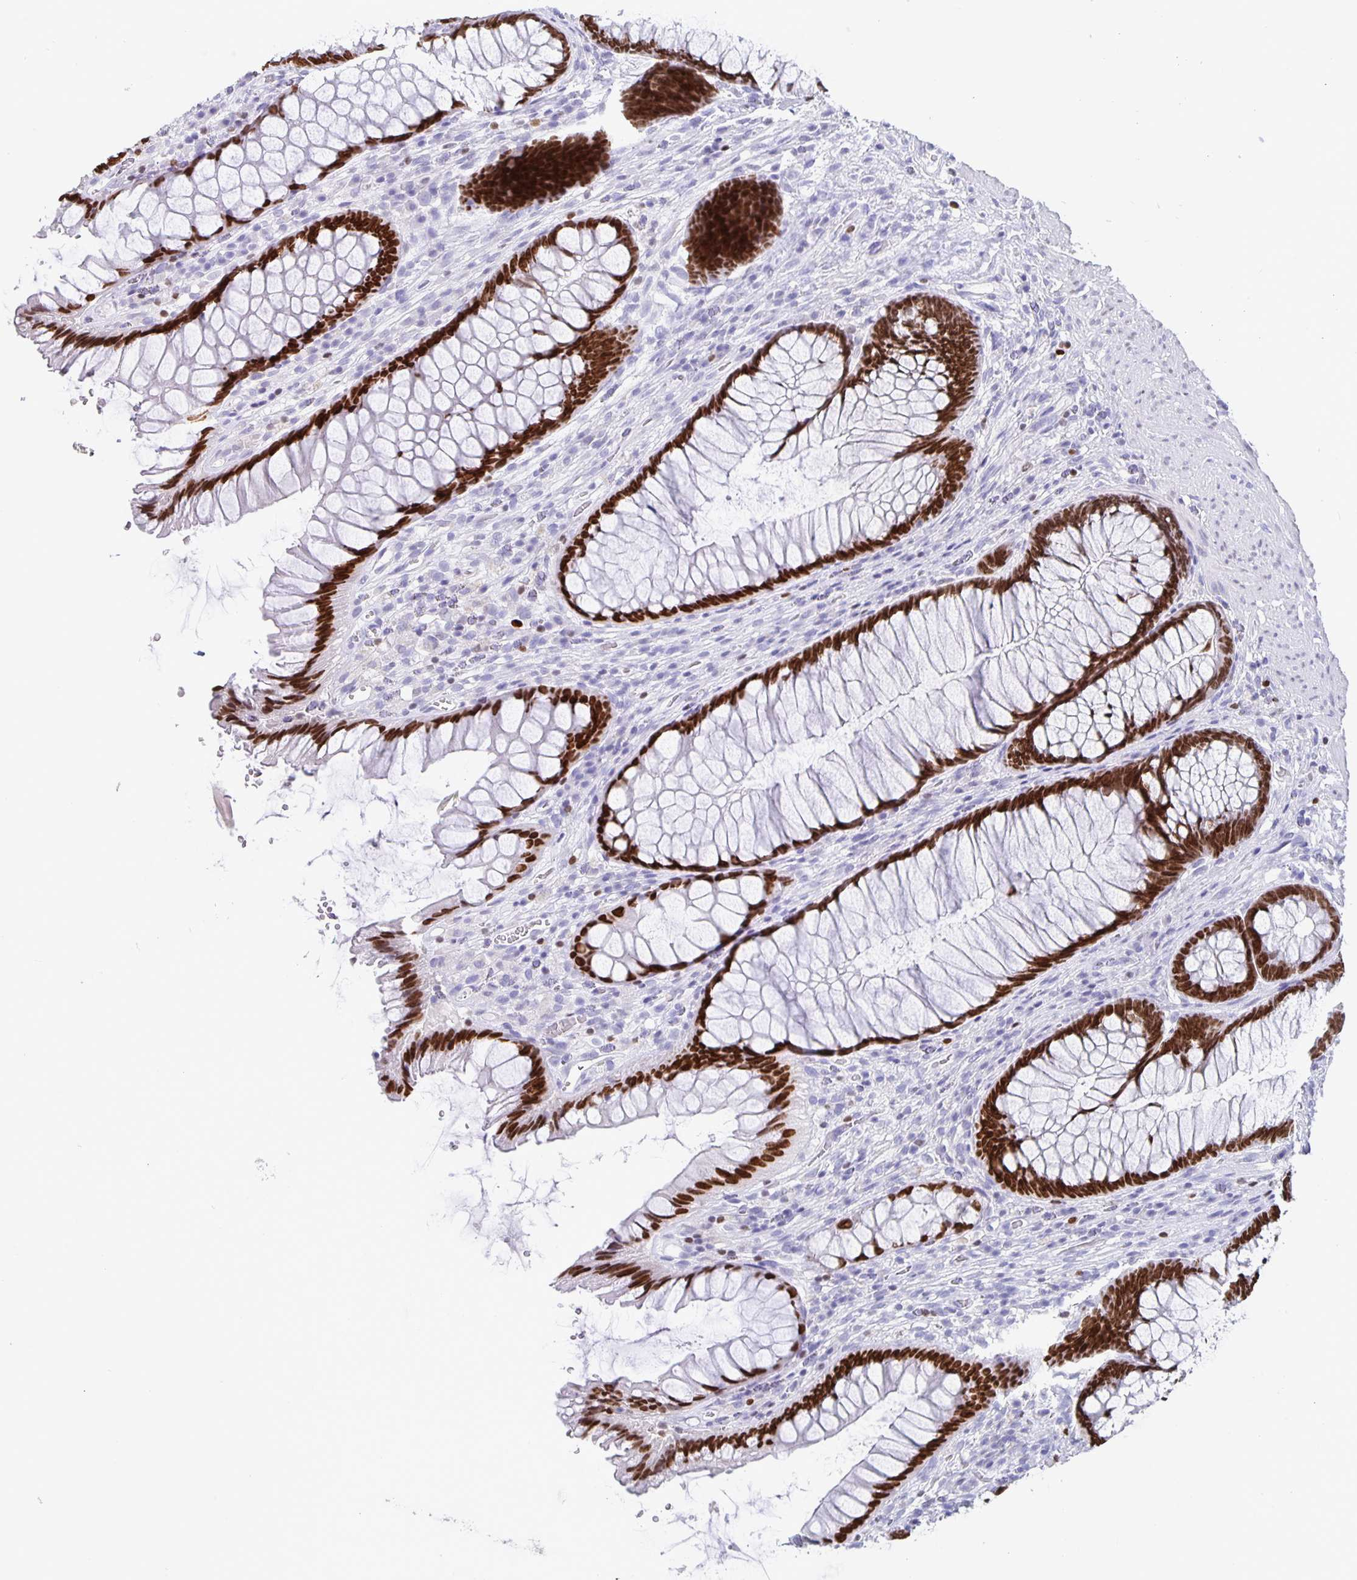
{"staining": {"intensity": "strong", "quantity": ">75%", "location": "nuclear"}, "tissue": "rectum", "cell_type": "Glandular cells", "image_type": "normal", "snomed": [{"axis": "morphology", "description": "Normal tissue, NOS"}, {"axis": "topography", "description": "Rectum"}], "caption": "A brown stain shows strong nuclear positivity of a protein in glandular cells of benign rectum. (brown staining indicates protein expression, while blue staining denotes nuclei).", "gene": "SATB2", "patient": {"sex": "male", "age": 53}}